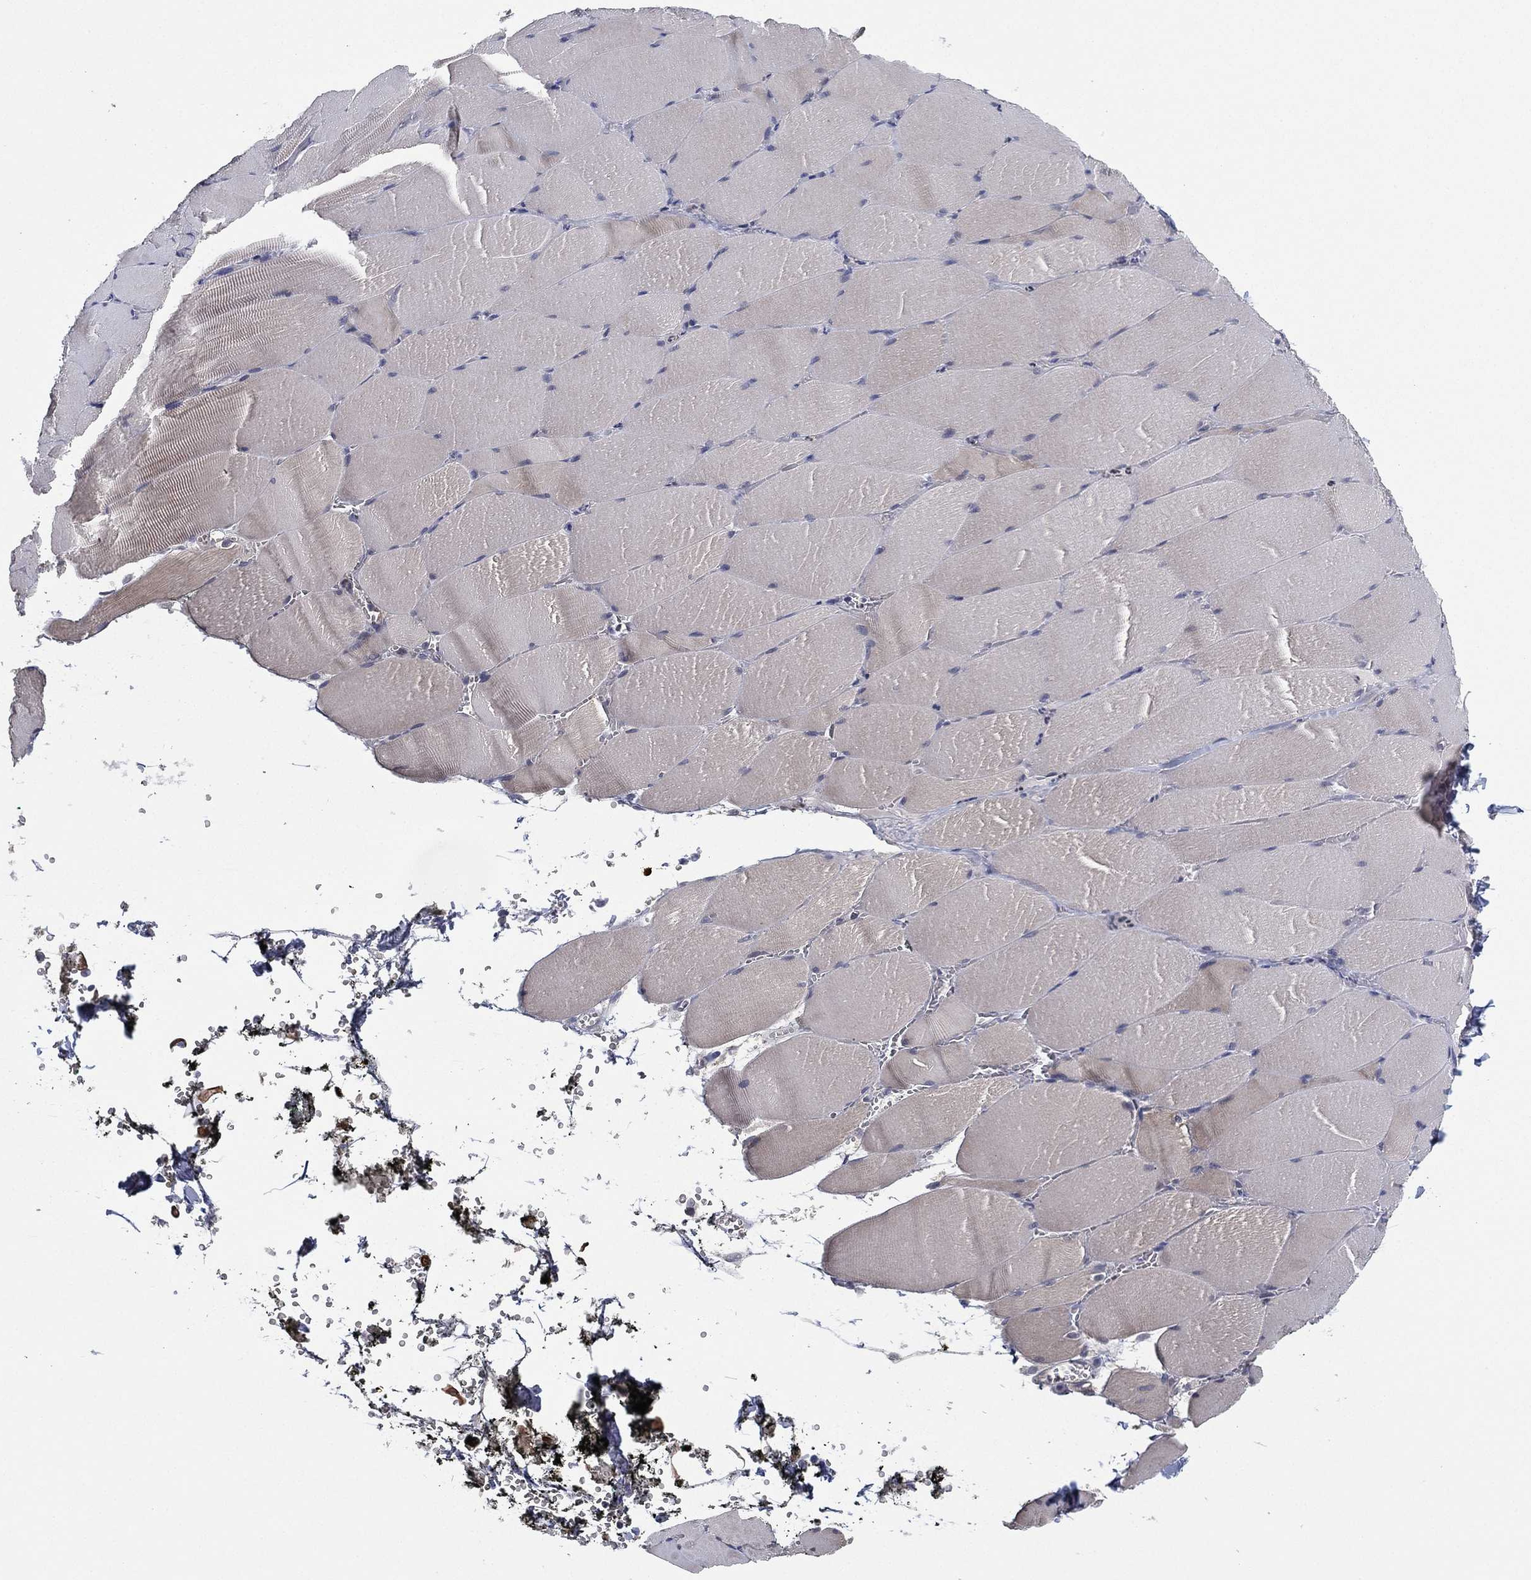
{"staining": {"intensity": "negative", "quantity": "none", "location": "none"}, "tissue": "skeletal muscle", "cell_type": "Myocytes", "image_type": "normal", "snomed": [{"axis": "morphology", "description": "Normal tissue, NOS"}, {"axis": "topography", "description": "Skeletal muscle"}], "caption": "High magnification brightfield microscopy of unremarkable skeletal muscle stained with DAB (3,3'-diaminobenzidine) (brown) and counterstained with hematoxylin (blue): myocytes show no significant positivity.", "gene": "MPP7", "patient": {"sex": "male", "age": 56}}